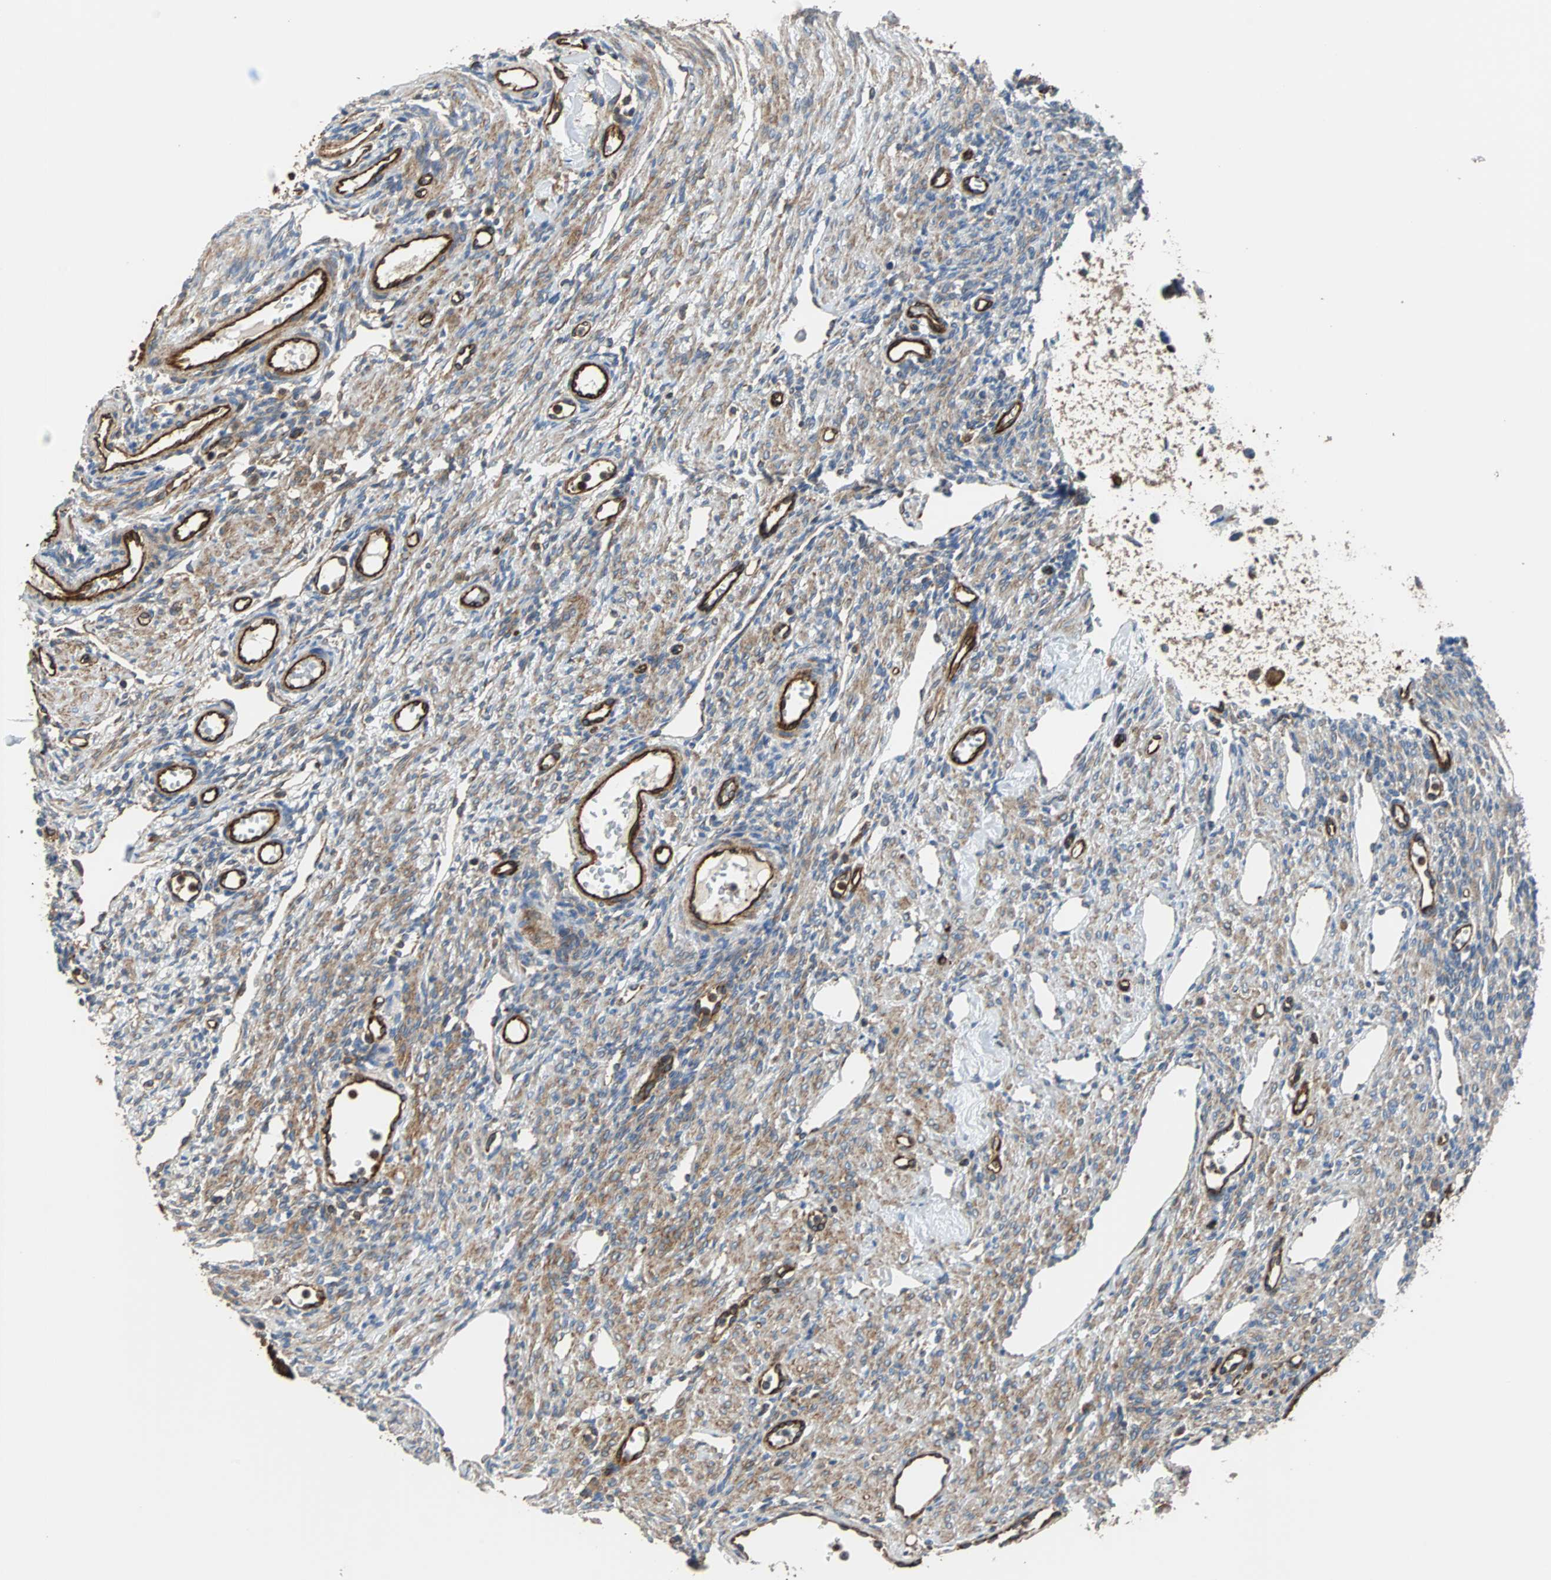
{"staining": {"intensity": "weak", "quantity": ">75%", "location": "cytoplasmic/membranous"}, "tissue": "ovary", "cell_type": "Ovarian stroma cells", "image_type": "normal", "snomed": [{"axis": "morphology", "description": "Normal tissue, NOS"}, {"axis": "topography", "description": "Ovary"}], "caption": "A high-resolution photomicrograph shows immunohistochemistry (IHC) staining of benign ovary, which displays weak cytoplasmic/membranous staining in about >75% of ovarian stroma cells.", "gene": "PLCG2", "patient": {"sex": "female", "age": 33}}